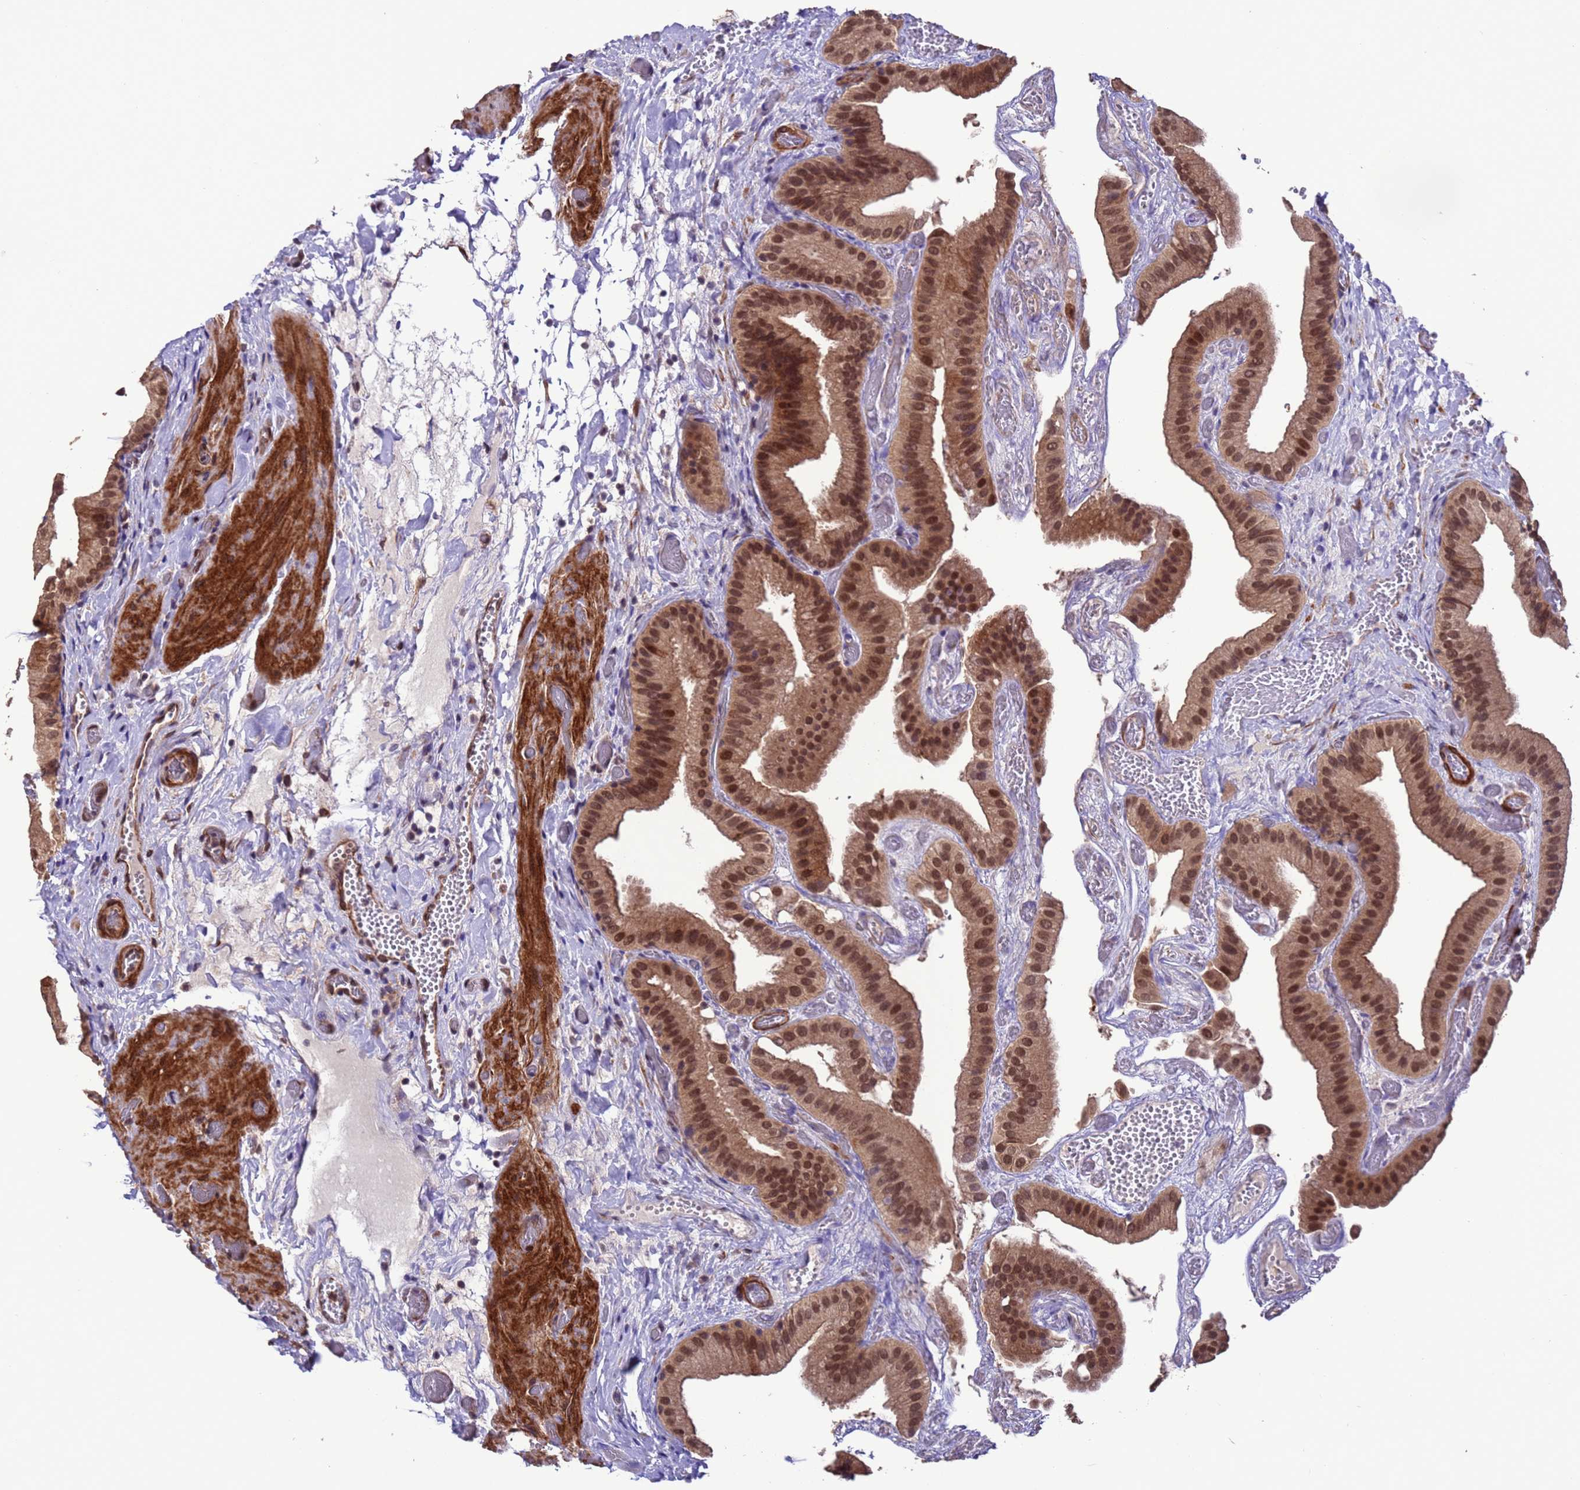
{"staining": {"intensity": "strong", "quantity": ">75%", "location": "cytoplasmic/membranous,nuclear"}, "tissue": "gallbladder", "cell_type": "Glandular cells", "image_type": "normal", "snomed": [{"axis": "morphology", "description": "Normal tissue, NOS"}, {"axis": "topography", "description": "Gallbladder"}], "caption": "Benign gallbladder exhibits strong cytoplasmic/membranous,nuclear expression in approximately >75% of glandular cells, visualized by immunohistochemistry. (DAB (3,3'-diaminobenzidine) IHC, brown staining for protein, blue staining for nuclei).", "gene": "VSTM4", "patient": {"sex": "female", "age": 64}}